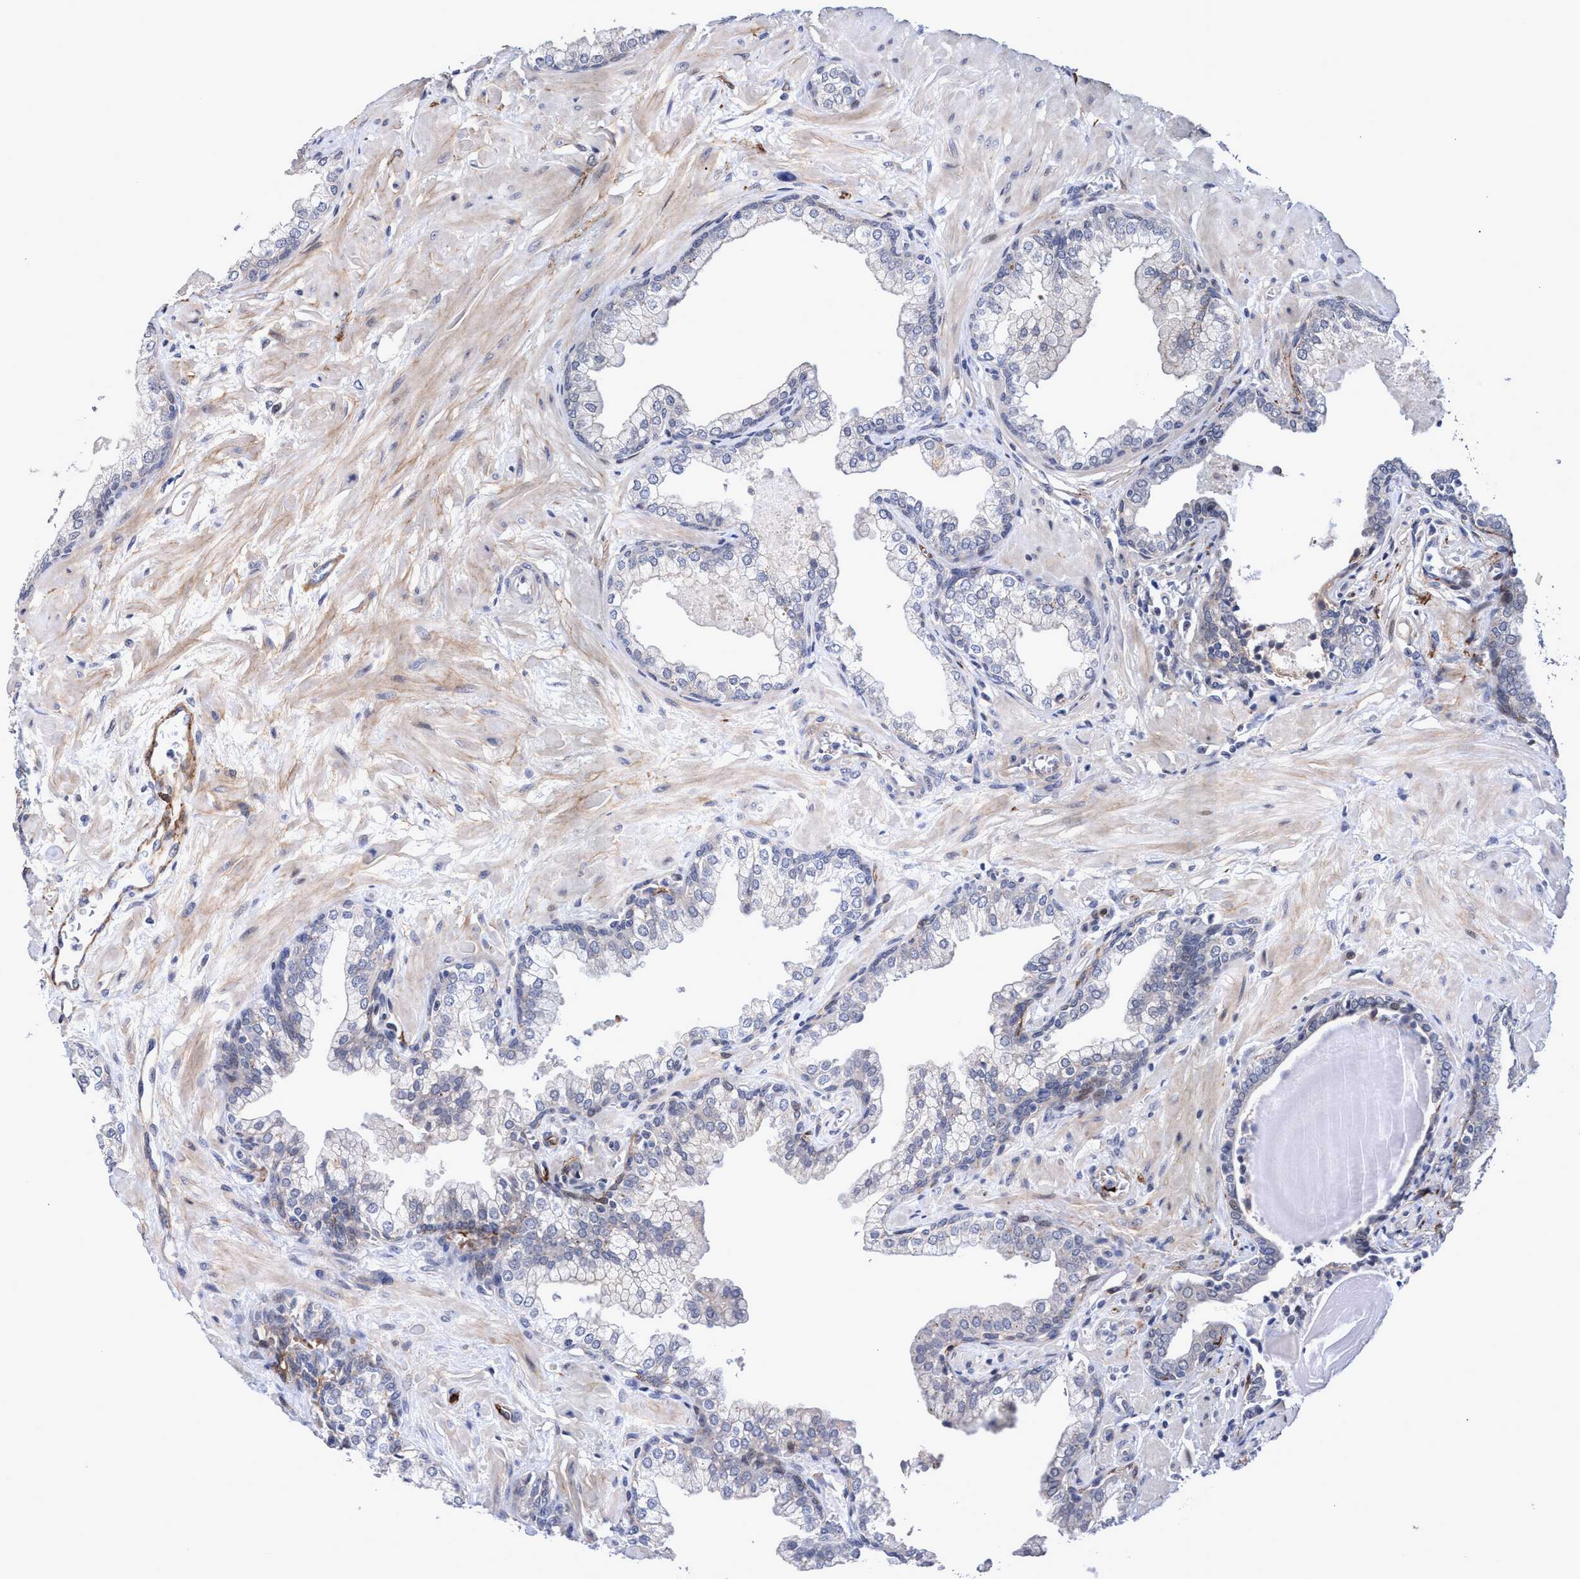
{"staining": {"intensity": "negative", "quantity": "none", "location": "none"}, "tissue": "prostate cancer", "cell_type": "Tumor cells", "image_type": "cancer", "snomed": [{"axis": "morphology", "description": "Adenocarcinoma, Low grade"}, {"axis": "topography", "description": "Prostate"}], "caption": "A histopathology image of human prostate cancer (low-grade adenocarcinoma) is negative for staining in tumor cells.", "gene": "ZNF750", "patient": {"sex": "male", "age": 53}}